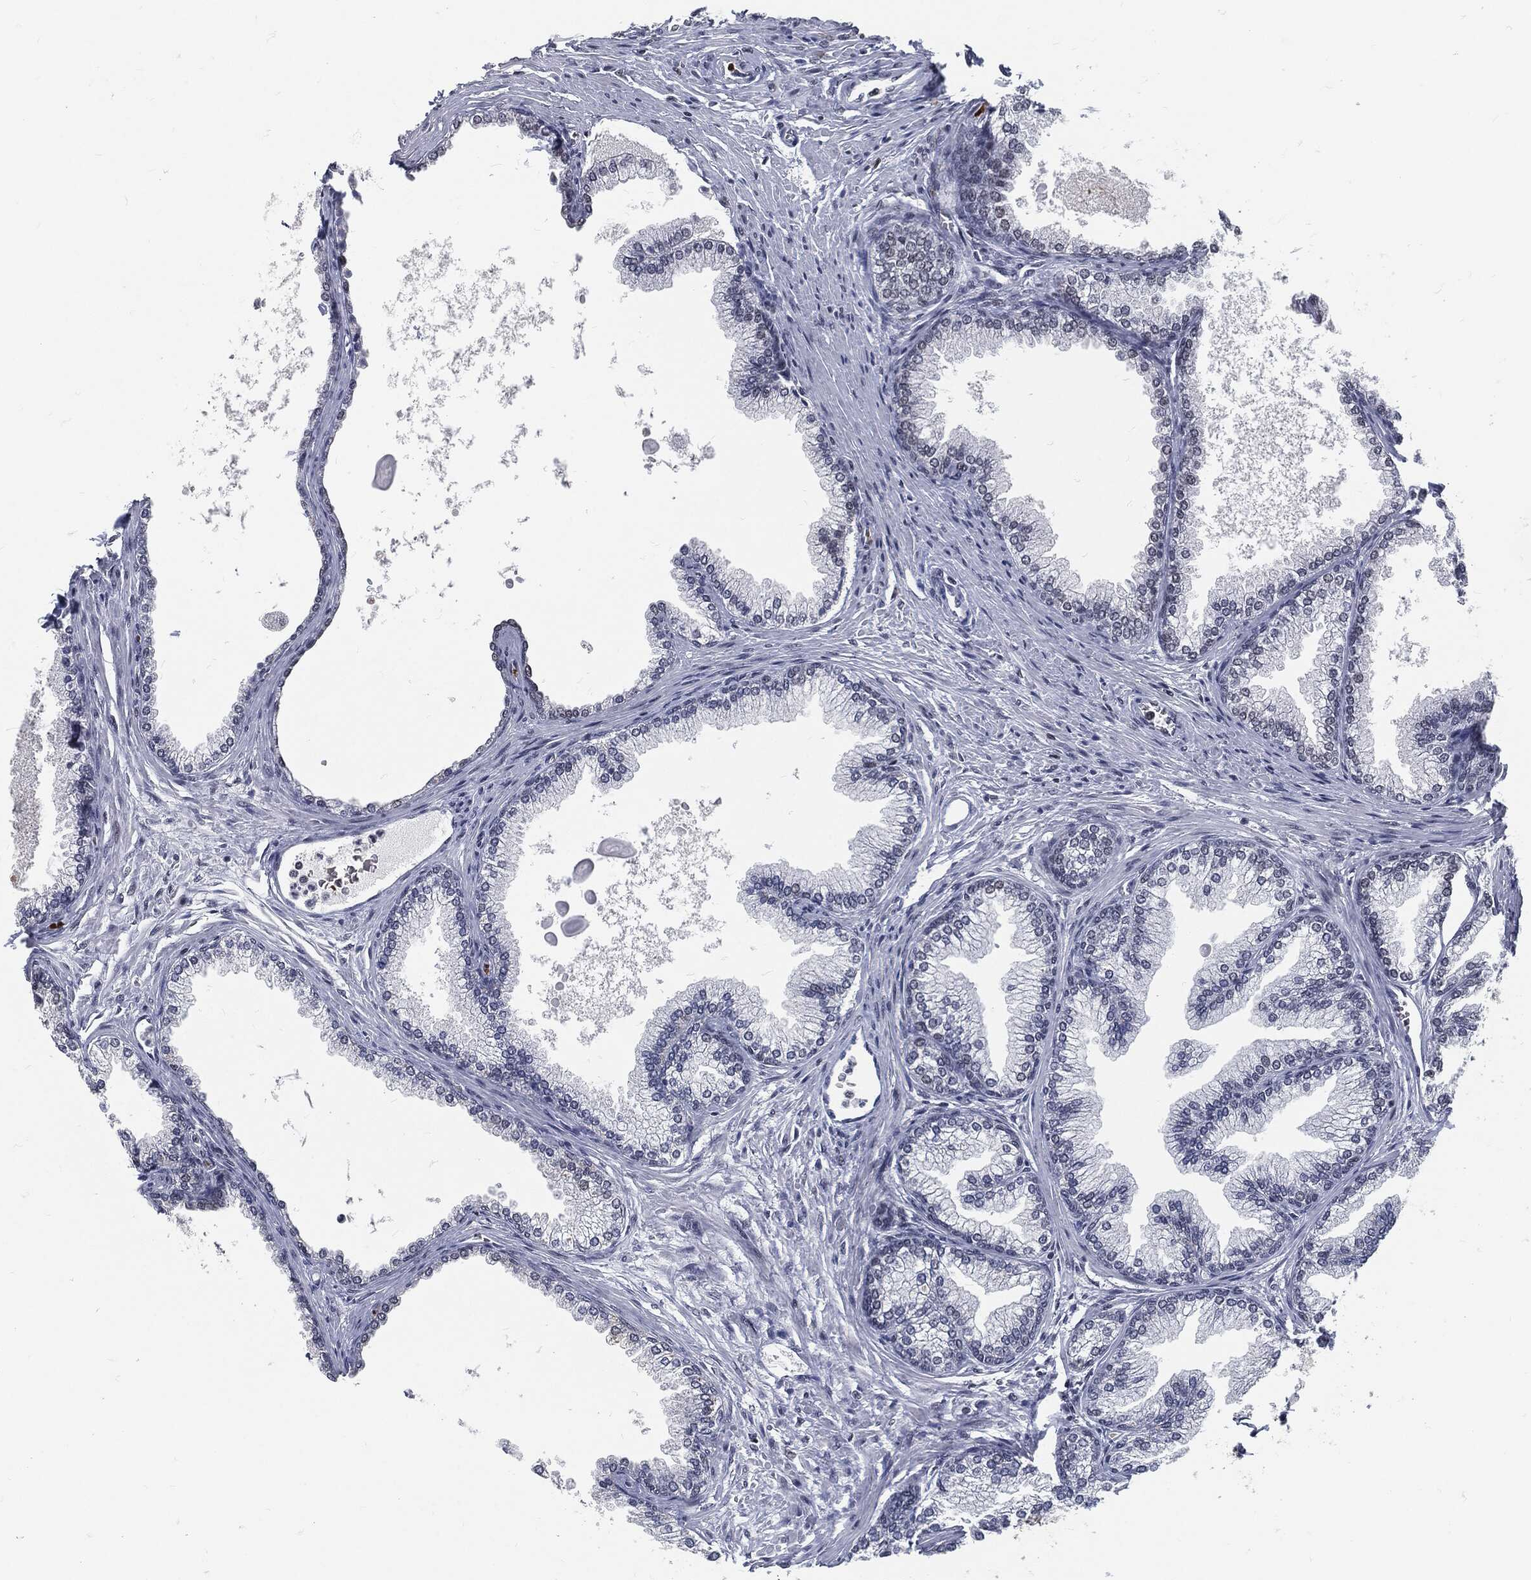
{"staining": {"intensity": "weak", "quantity": "<25%", "location": "nuclear"}, "tissue": "prostate", "cell_type": "Glandular cells", "image_type": "normal", "snomed": [{"axis": "morphology", "description": "Normal tissue, NOS"}, {"axis": "topography", "description": "Prostate"}], "caption": "An immunohistochemistry (IHC) micrograph of benign prostate is shown. There is no staining in glandular cells of prostate. Nuclei are stained in blue.", "gene": "ANXA1", "patient": {"sex": "male", "age": 72}}